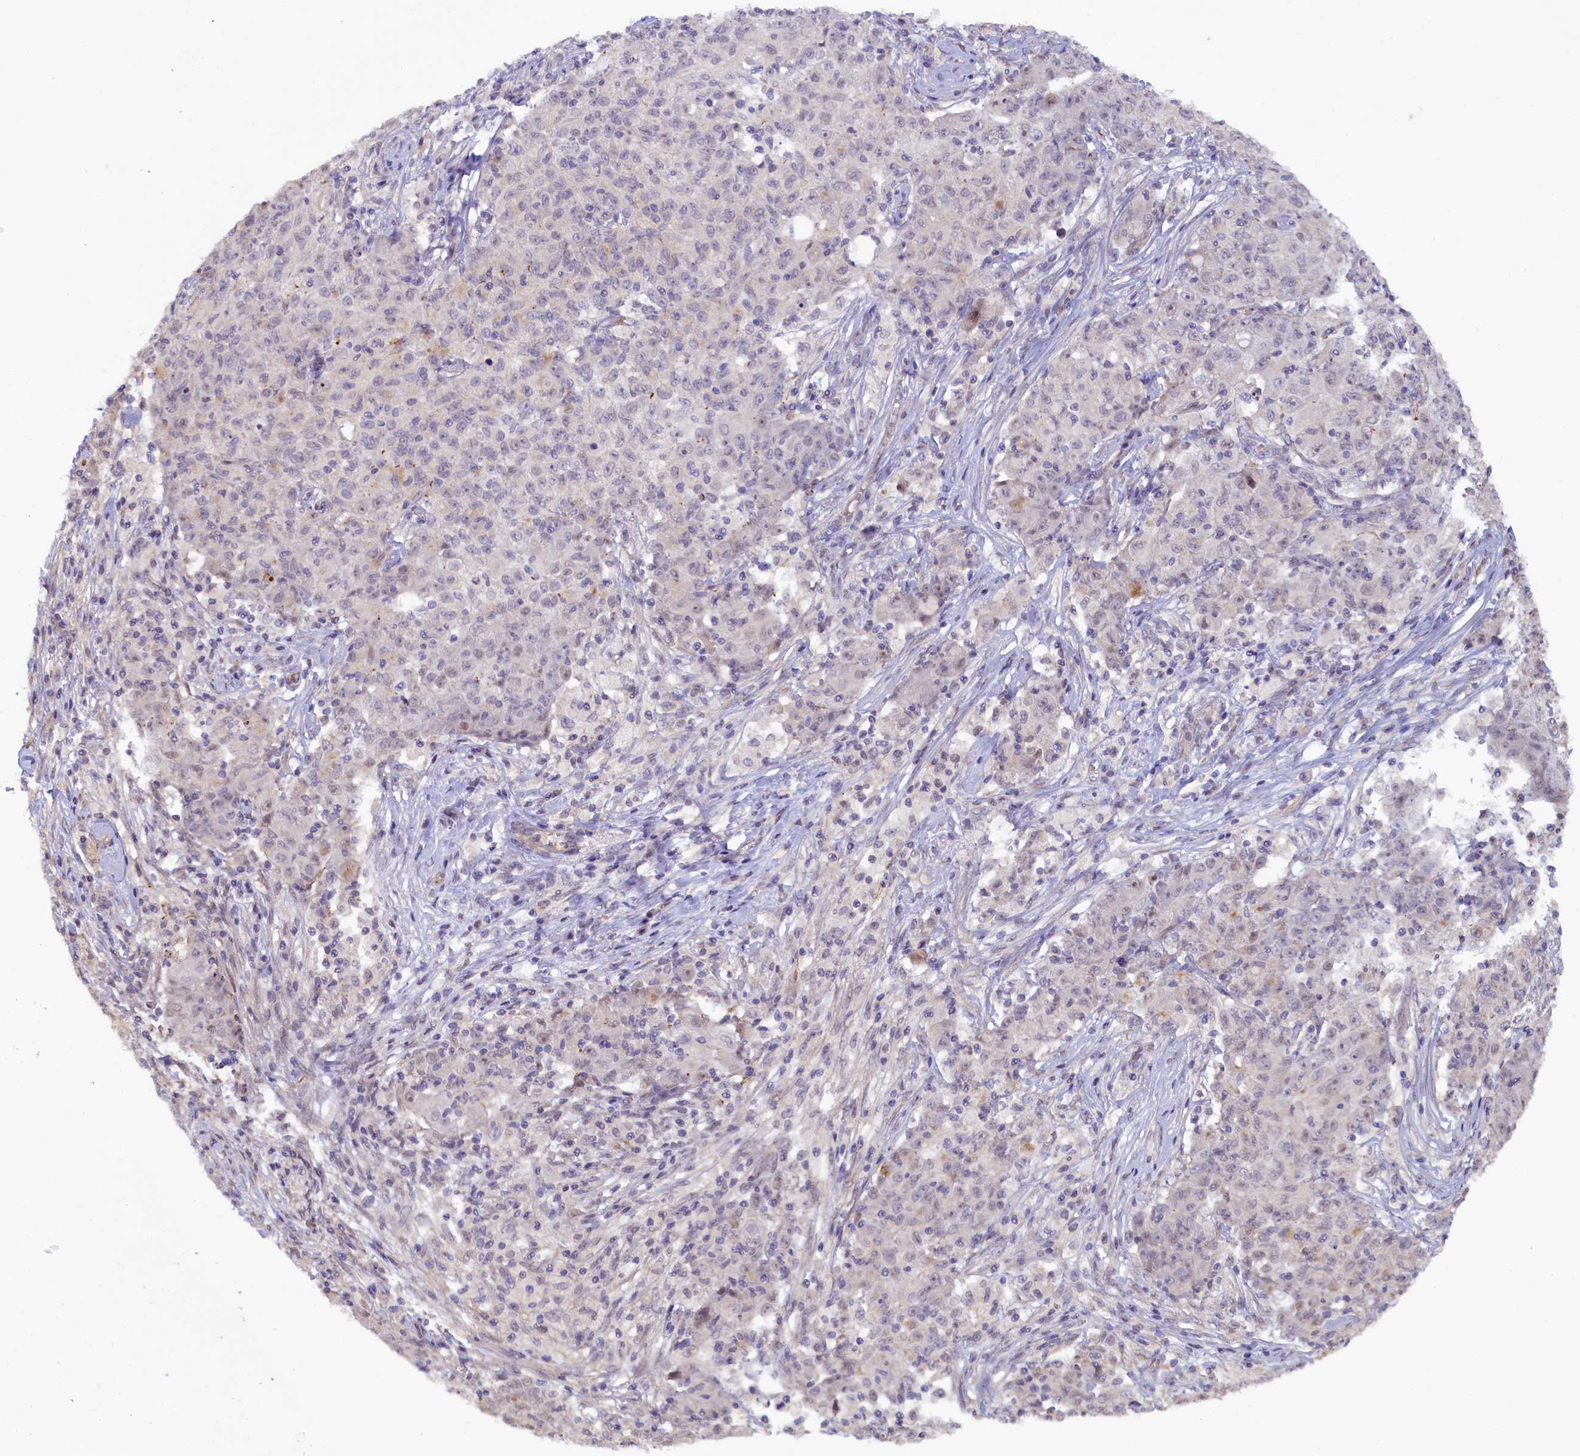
{"staining": {"intensity": "negative", "quantity": "none", "location": "none"}, "tissue": "ovarian cancer", "cell_type": "Tumor cells", "image_type": "cancer", "snomed": [{"axis": "morphology", "description": "Carcinoma, endometroid"}, {"axis": "topography", "description": "Ovary"}], "caption": "Tumor cells are negative for brown protein staining in ovarian cancer. The staining was performed using DAB (3,3'-diaminobenzidine) to visualize the protein expression in brown, while the nuclei were stained in blue with hematoxylin (Magnification: 20x).", "gene": "MYO16", "patient": {"sex": "female", "age": 42}}